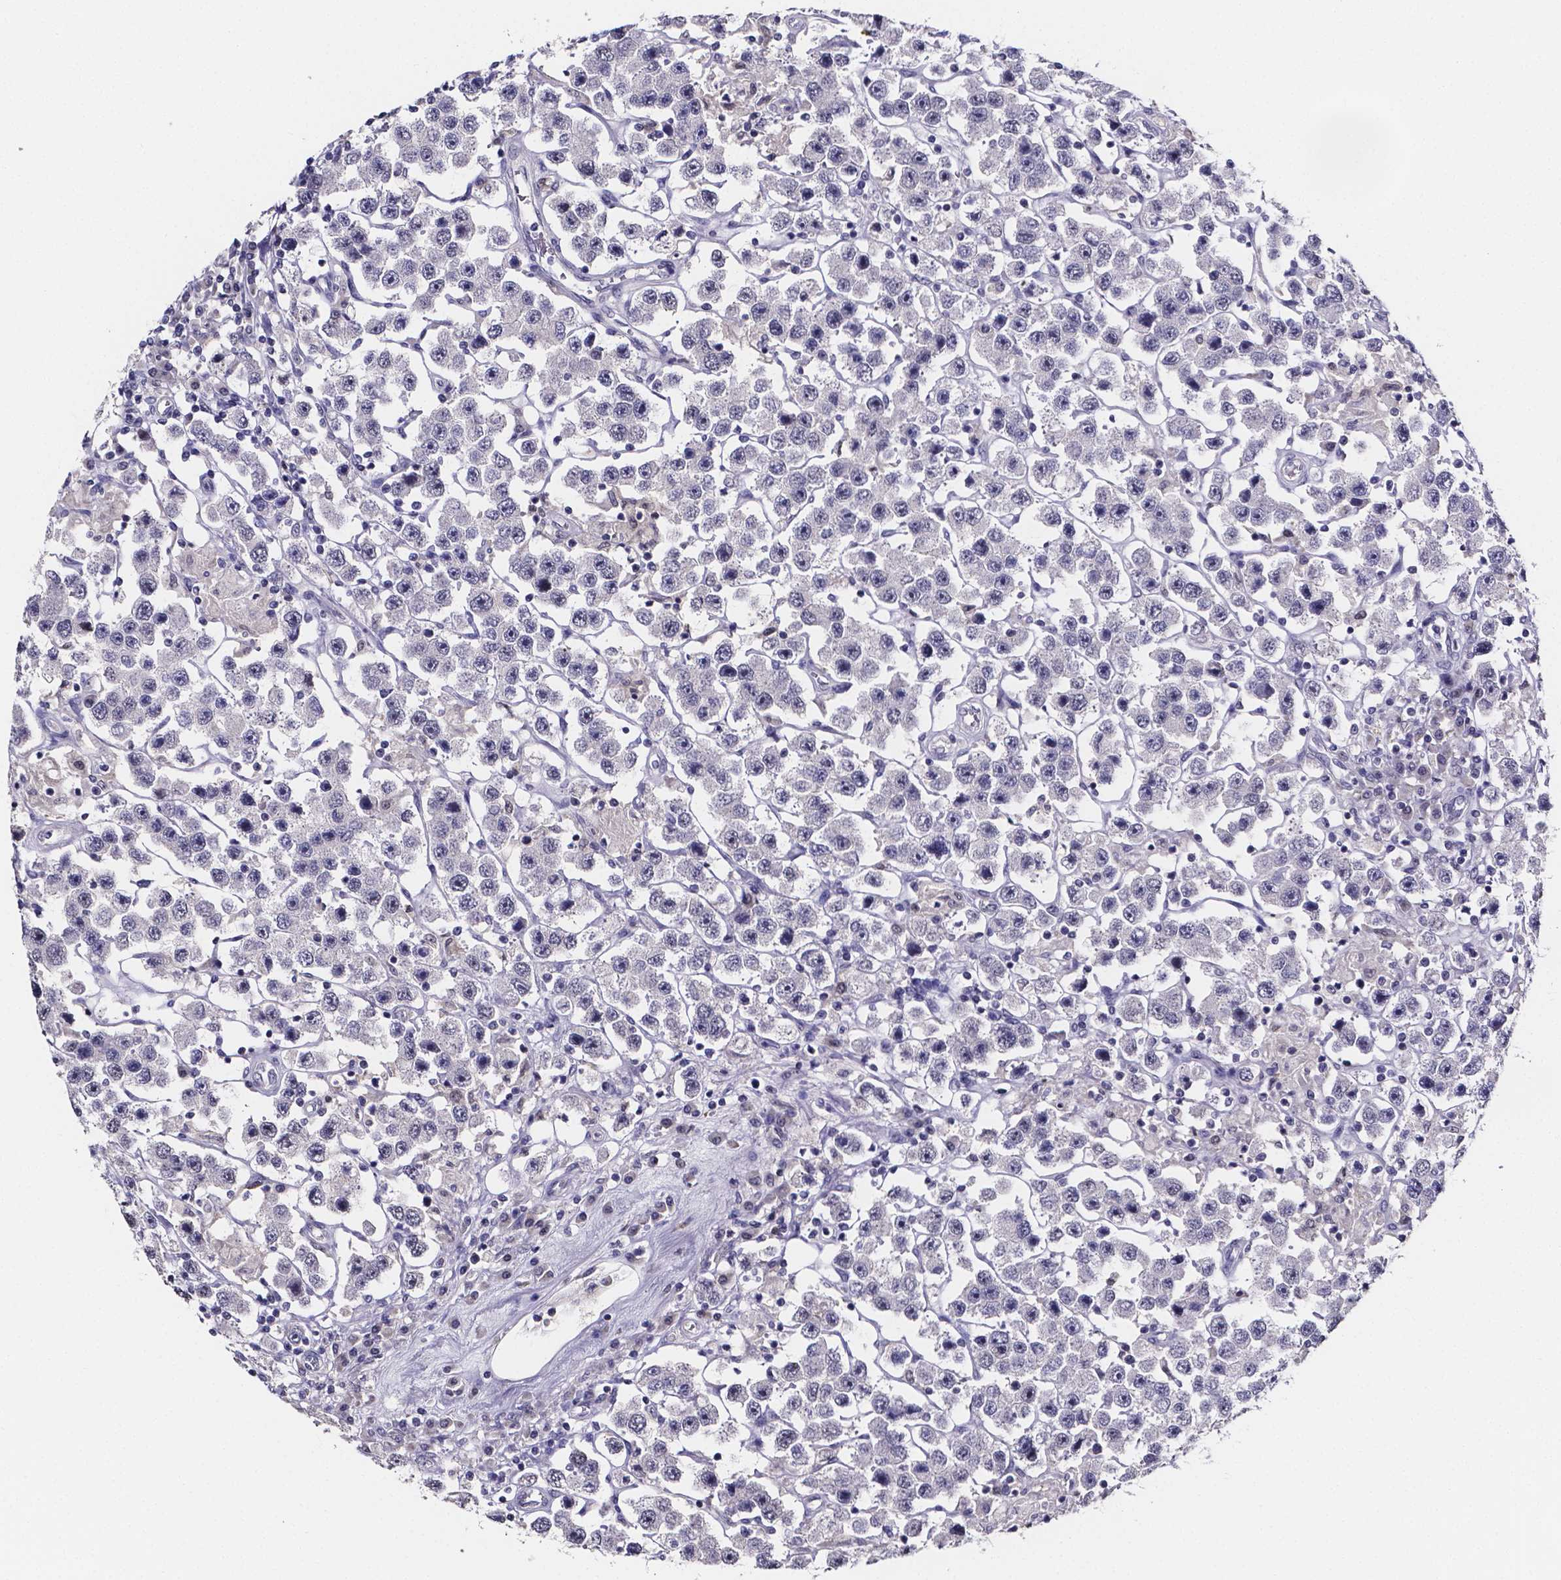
{"staining": {"intensity": "negative", "quantity": "none", "location": "none"}, "tissue": "testis cancer", "cell_type": "Tumor cells", "image_type": "cancer", "snomed": [{"axis": "morphology", "description": "Seminoma, NOS"}, {"axis": "topography", "description": "Testis"}], "caption": "Tumor cells show no significant staining in testis cancer.", "gene": "IZUMO1", "patient": {"sex": "male", "age": 45}}